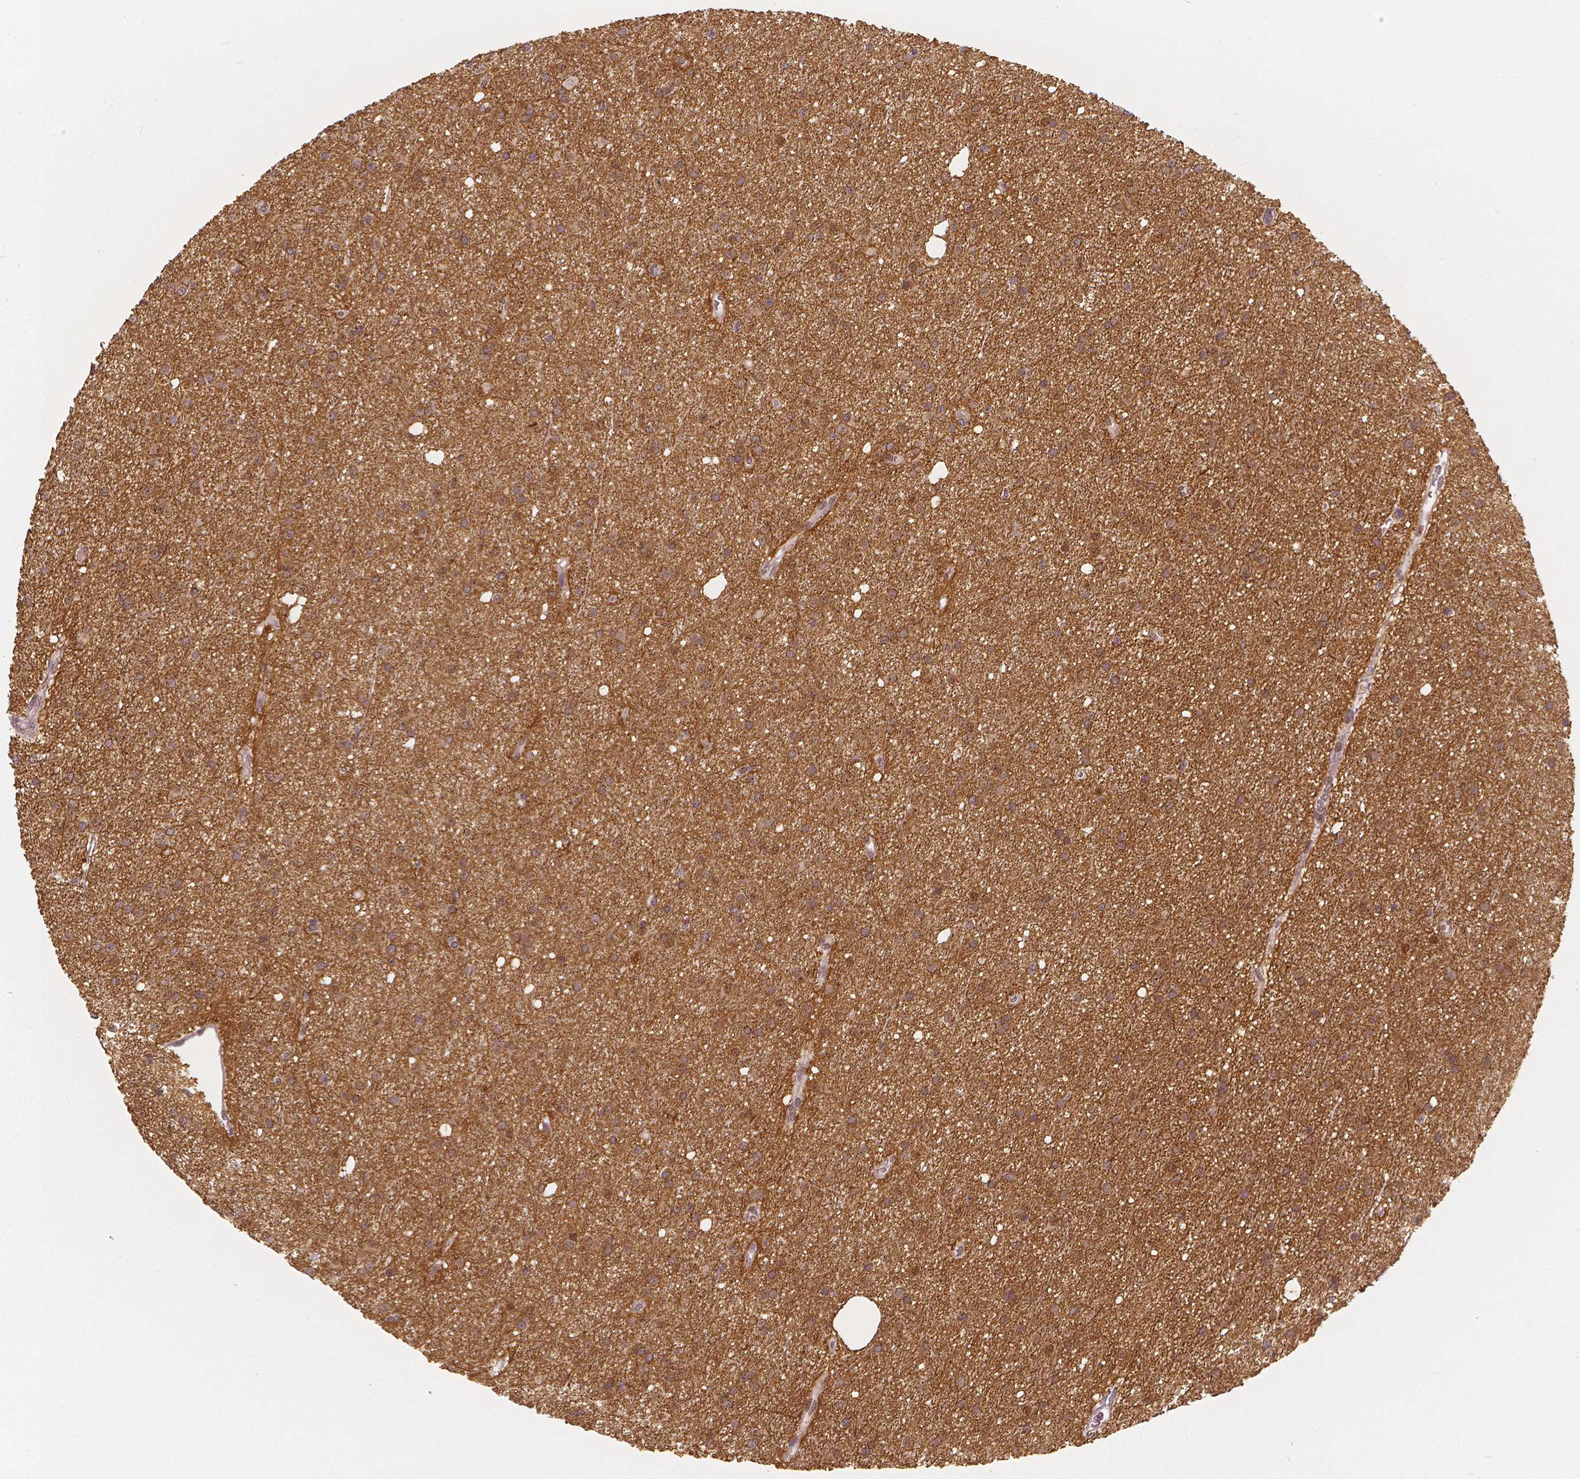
{"staining": {"intensity": "negative", "quantity": "none", "location": "none"}, "tissue": "glioma", "cell_type": "Tumor cells", "image_type": "cancer", "snomed": [{"axis": "morphology", "description": "Glioma, malignant, Low grade"}, {"axis": "topography", "description": "Brain"}], "caption": "The immunohistochemistry (IHC) micrograph has no significant positivity in tumor cells of malignant low-grade glioma tissue.", "gene": "NSD2", "patient": {"sex": "male", "age": 27}}